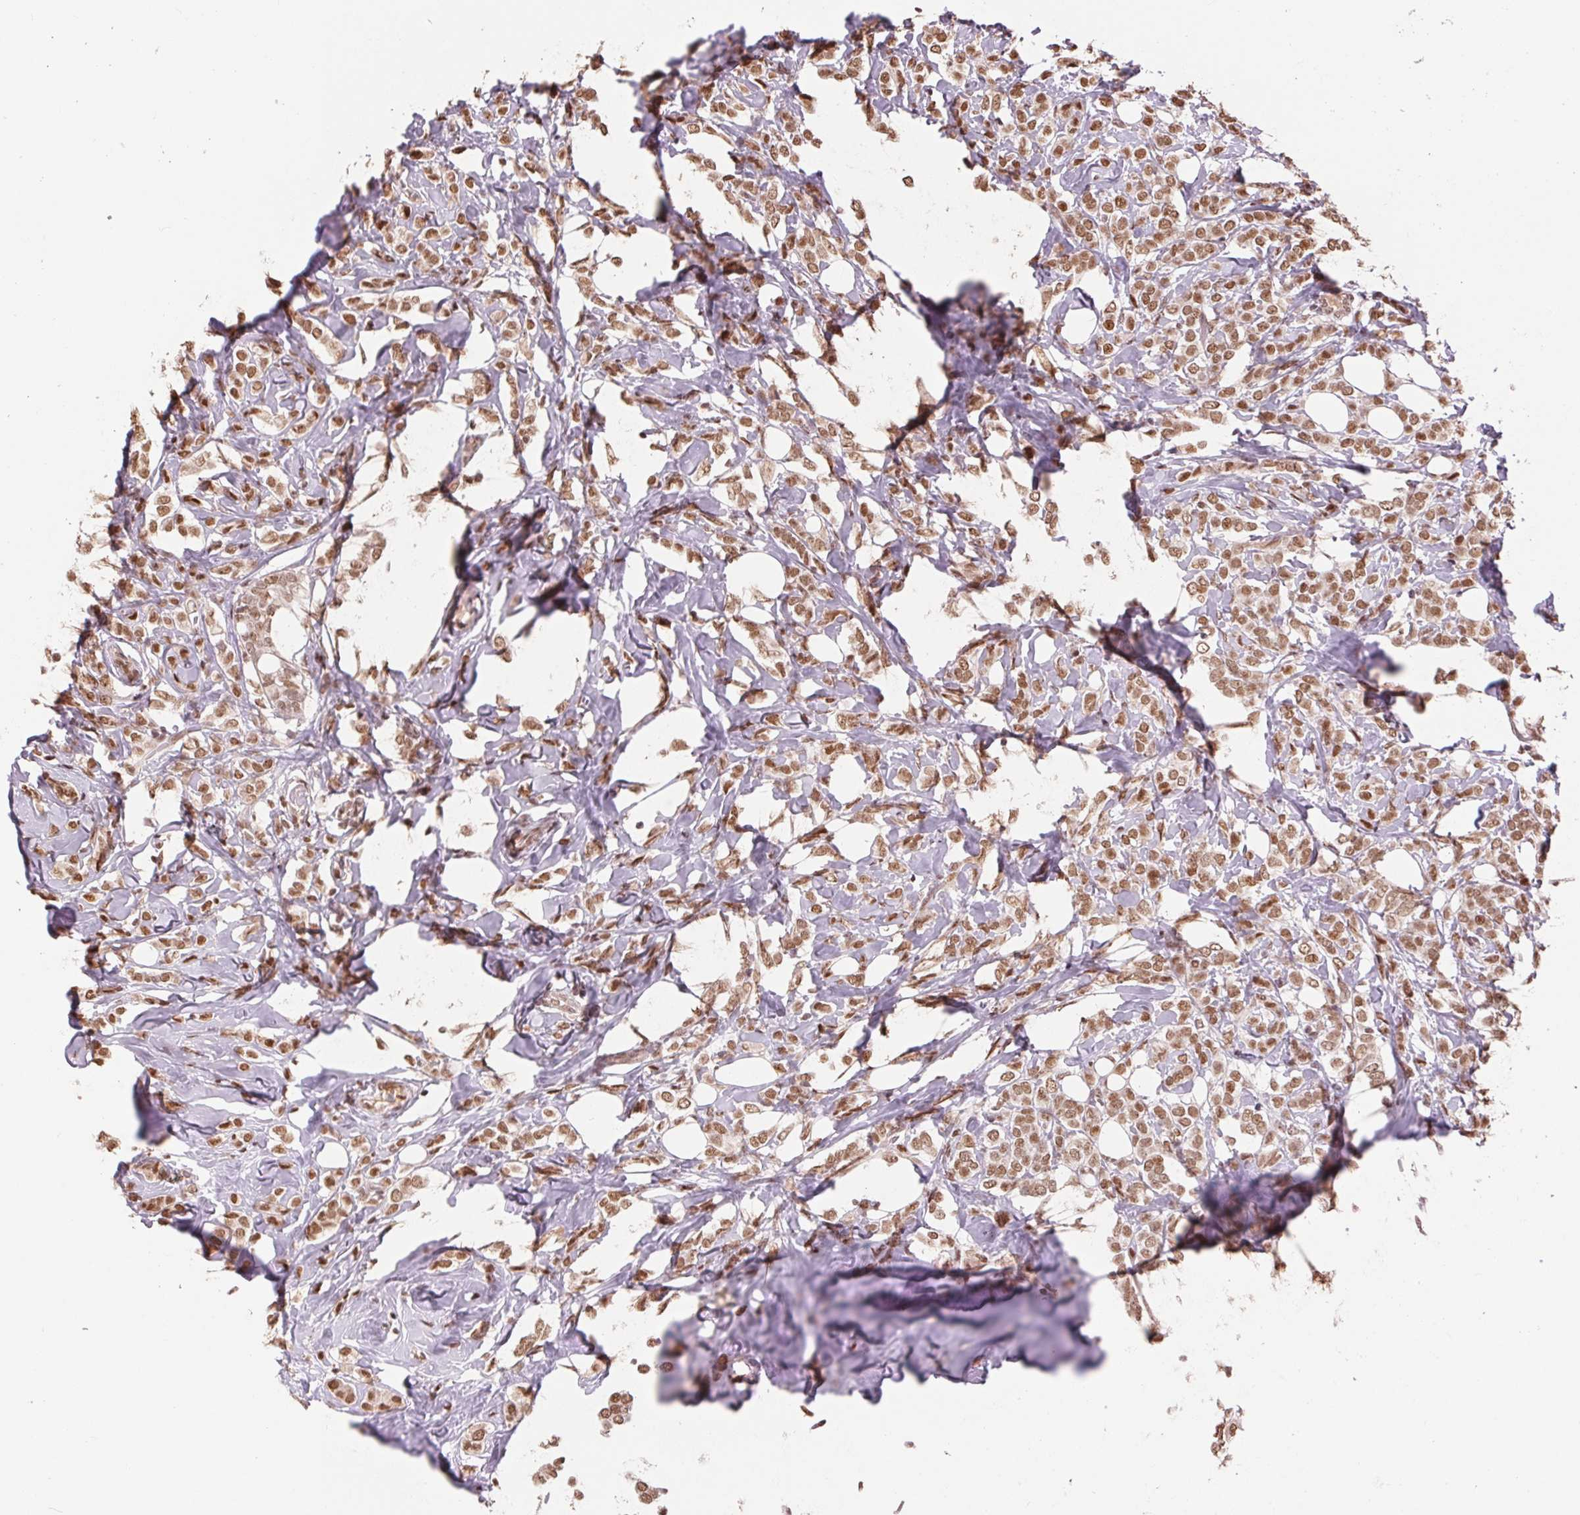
{"staining": {"intensity": "moderate", "quantity": ">75%", "location": "nuclear"}, "tissue": "breast cancer", "cell_type": "Tumor cells", "image_type": "cancer", "snomed": [{"axis": "morphology", "description": "Lobular carcinoma"}, {"axis": "topography", "description": "Breast"}], "caption": "Moderate nuclear protein positivity is identified in approximately >75% of tumor cells in breast lobular carcinoma.", "gene": "RAD23A", "patient": {"sex": "female", "age": 49}}